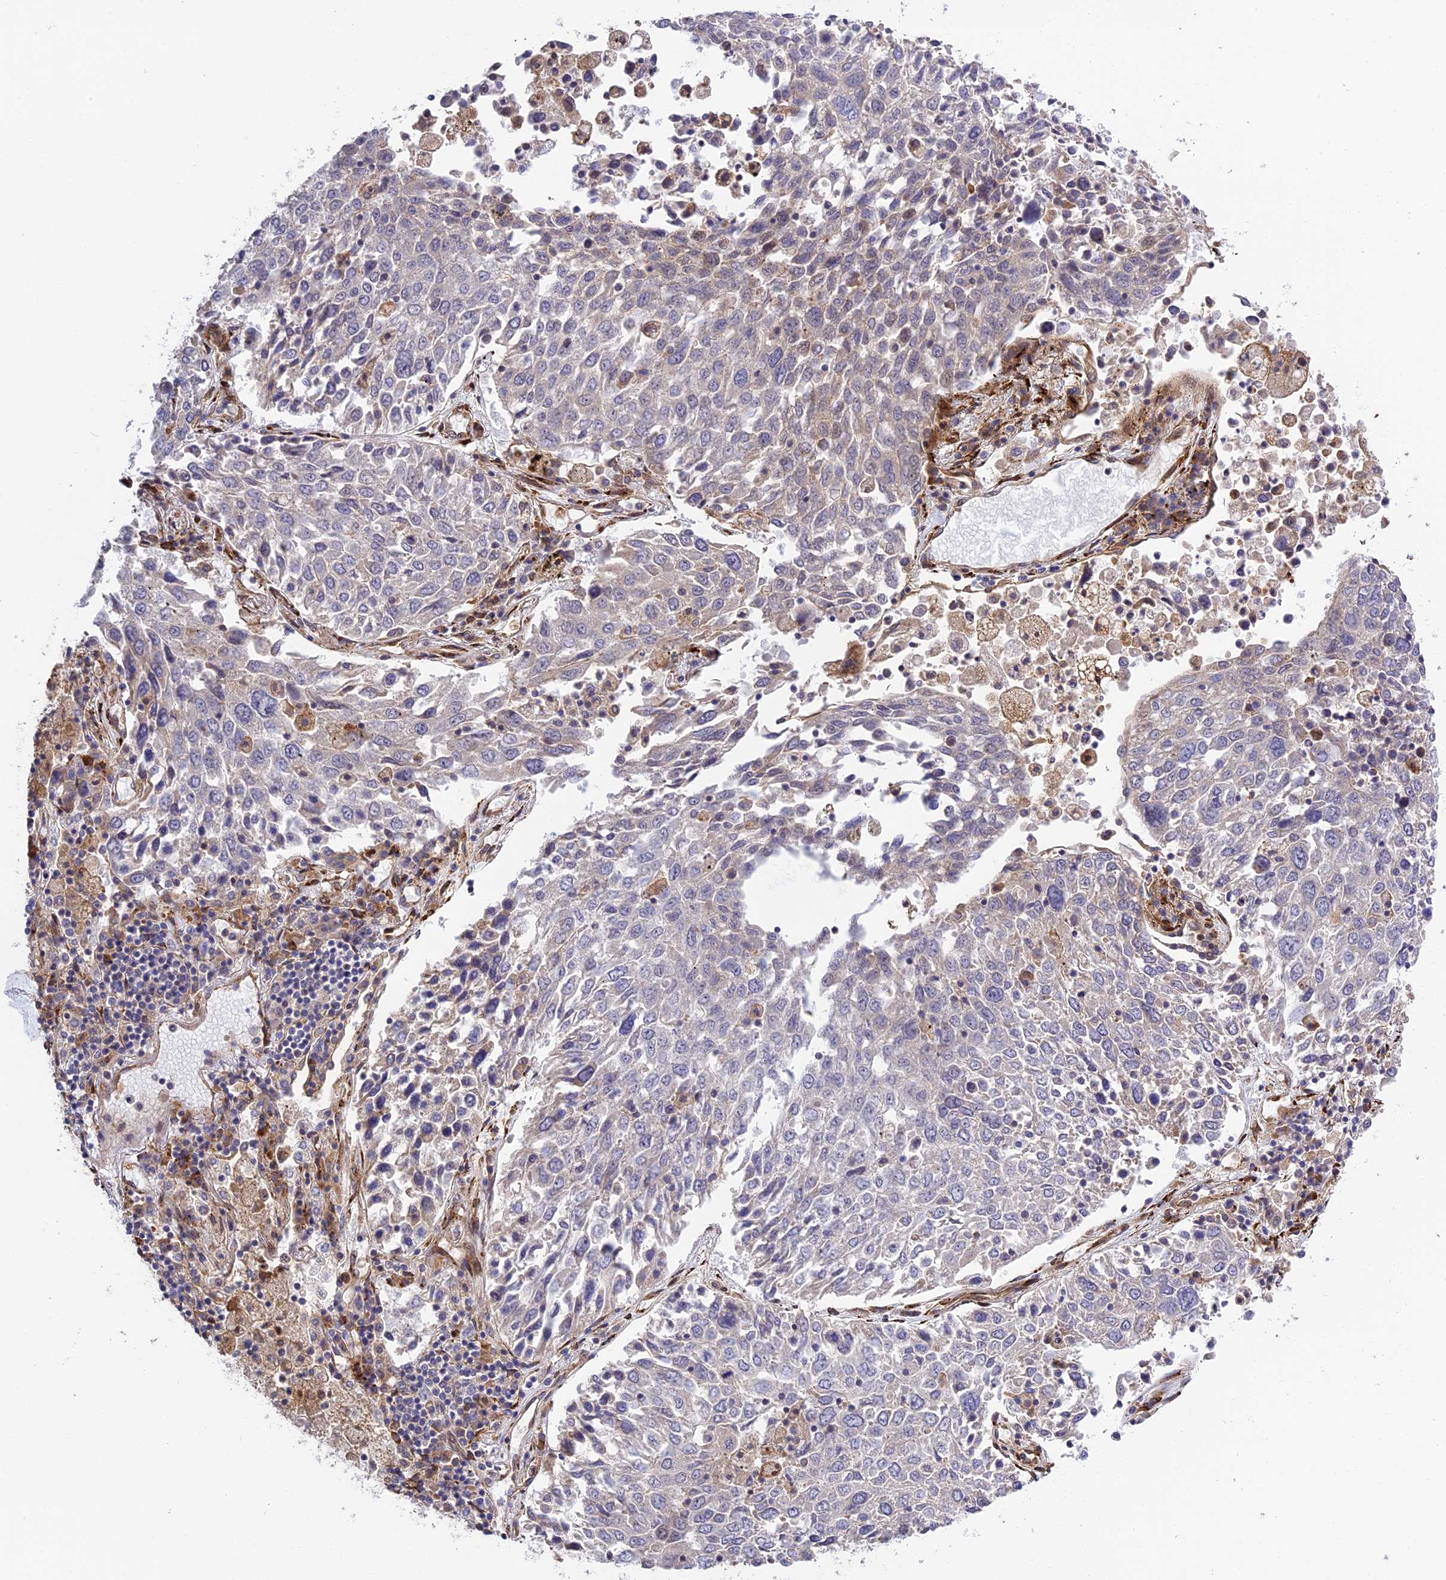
{"staining": {"intensity": "negative", "quantity": "none", "location": "none"}, "tissue": "lung cancer", "cell_type": "Tumor cells", "image_type": "cancer", "snomed": [{"axis": "morphology", "description": "Squamous cell carcinoma, NOS"}, {"axis": "topography", "description": "Lung"}], "caption": "IHC photomicrograph of lung squamous cell carcinoma stained for a protein (brown), which shows no staining in tumor cells.", "gene": "DDX60L", "patient": {"sex": "male", "age": 65}}